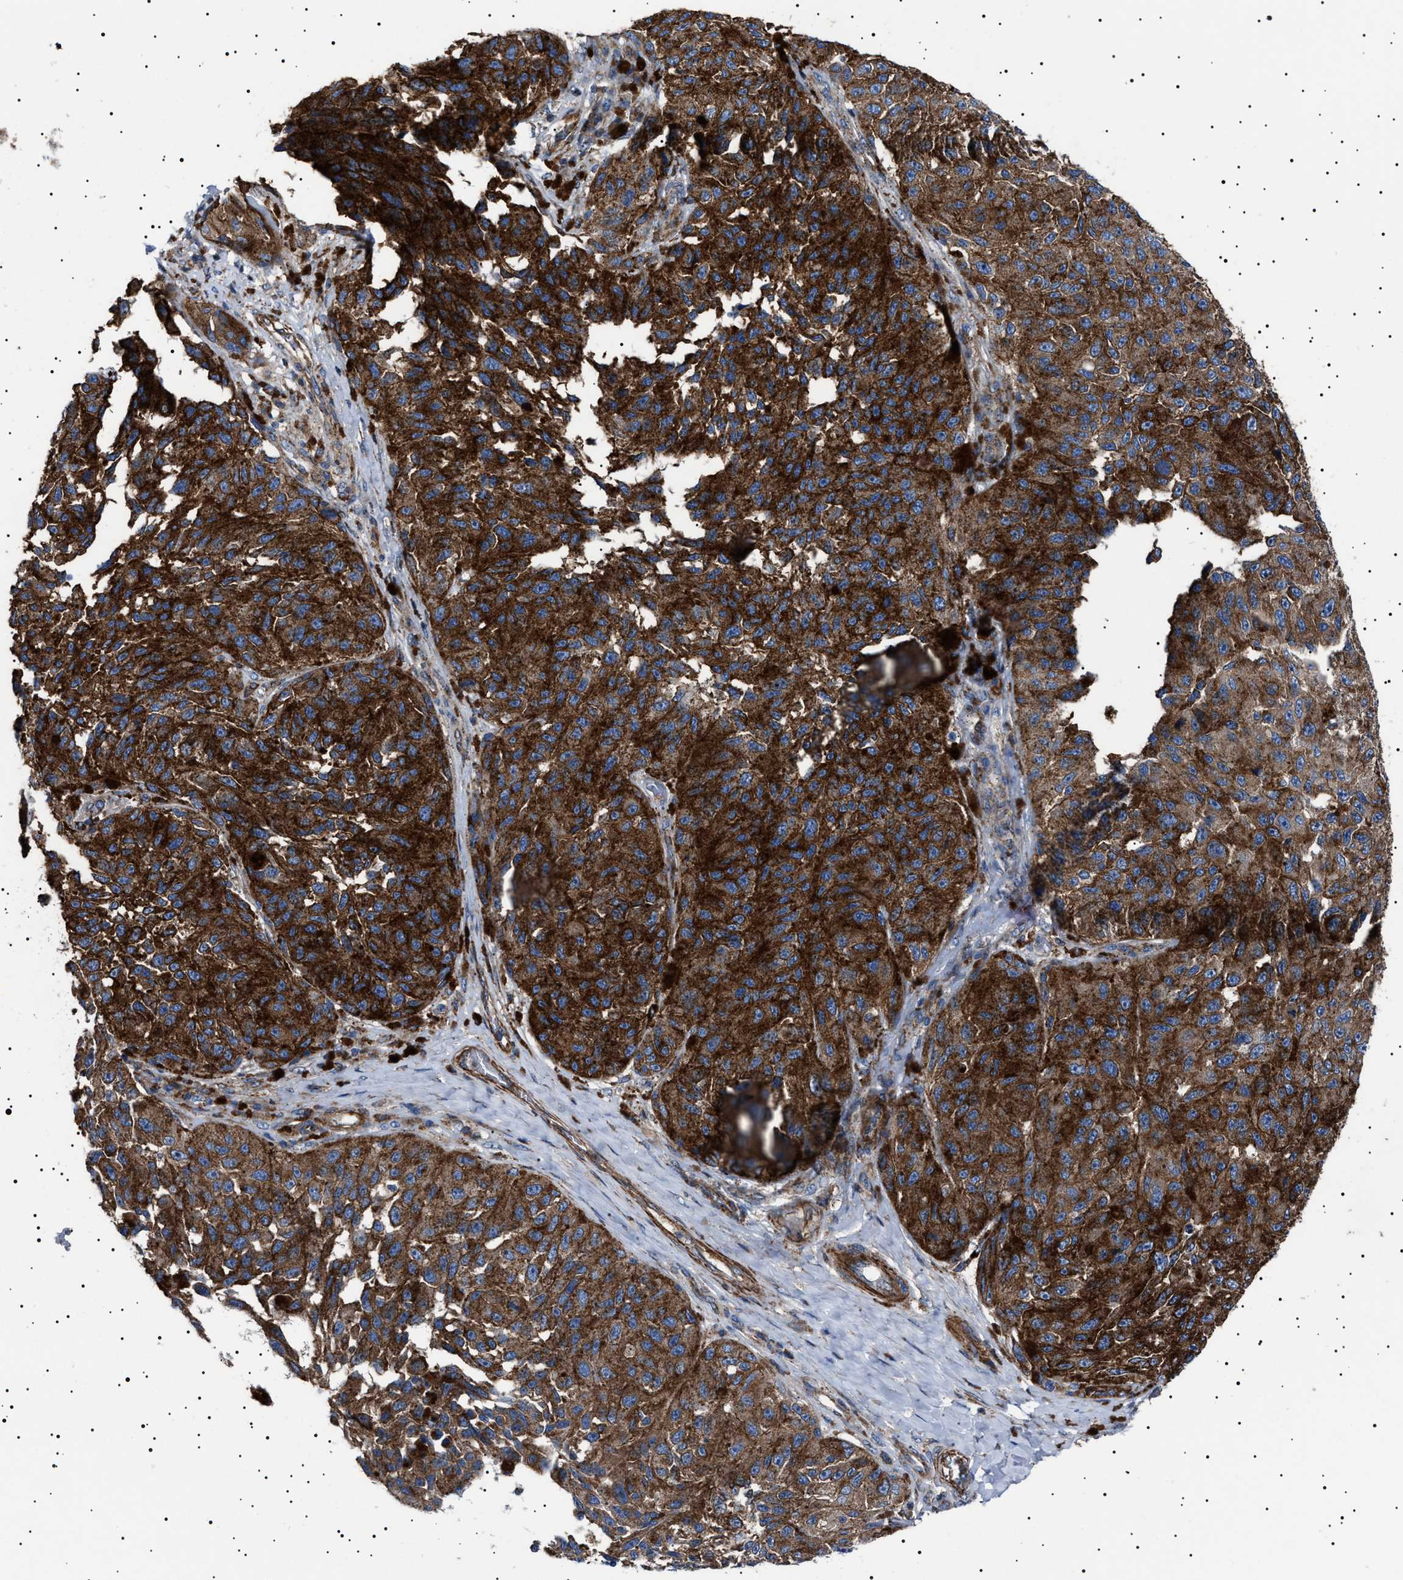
{"staining": {"intensity": "strong", "quantity": ">75%", "location": "cytoplasmic/membranous"}, "tissue": "melanoma", "cell_type": "Tumor cells", "image_type": "cancer", "snomed": [{"axis": "morphology", "description": "Malignant melanoma, NOS"}, {"axis": "topography", "description": "Skin"}], "caption": "A photomicrograph showing strong cytoplasmic/membranous positivity in about >75% of tumor cells in melanoma, as visualized by brown immunohistochemical staining.", "gene": "NEU1", "patient": {"sex": "female", "age": 73}}